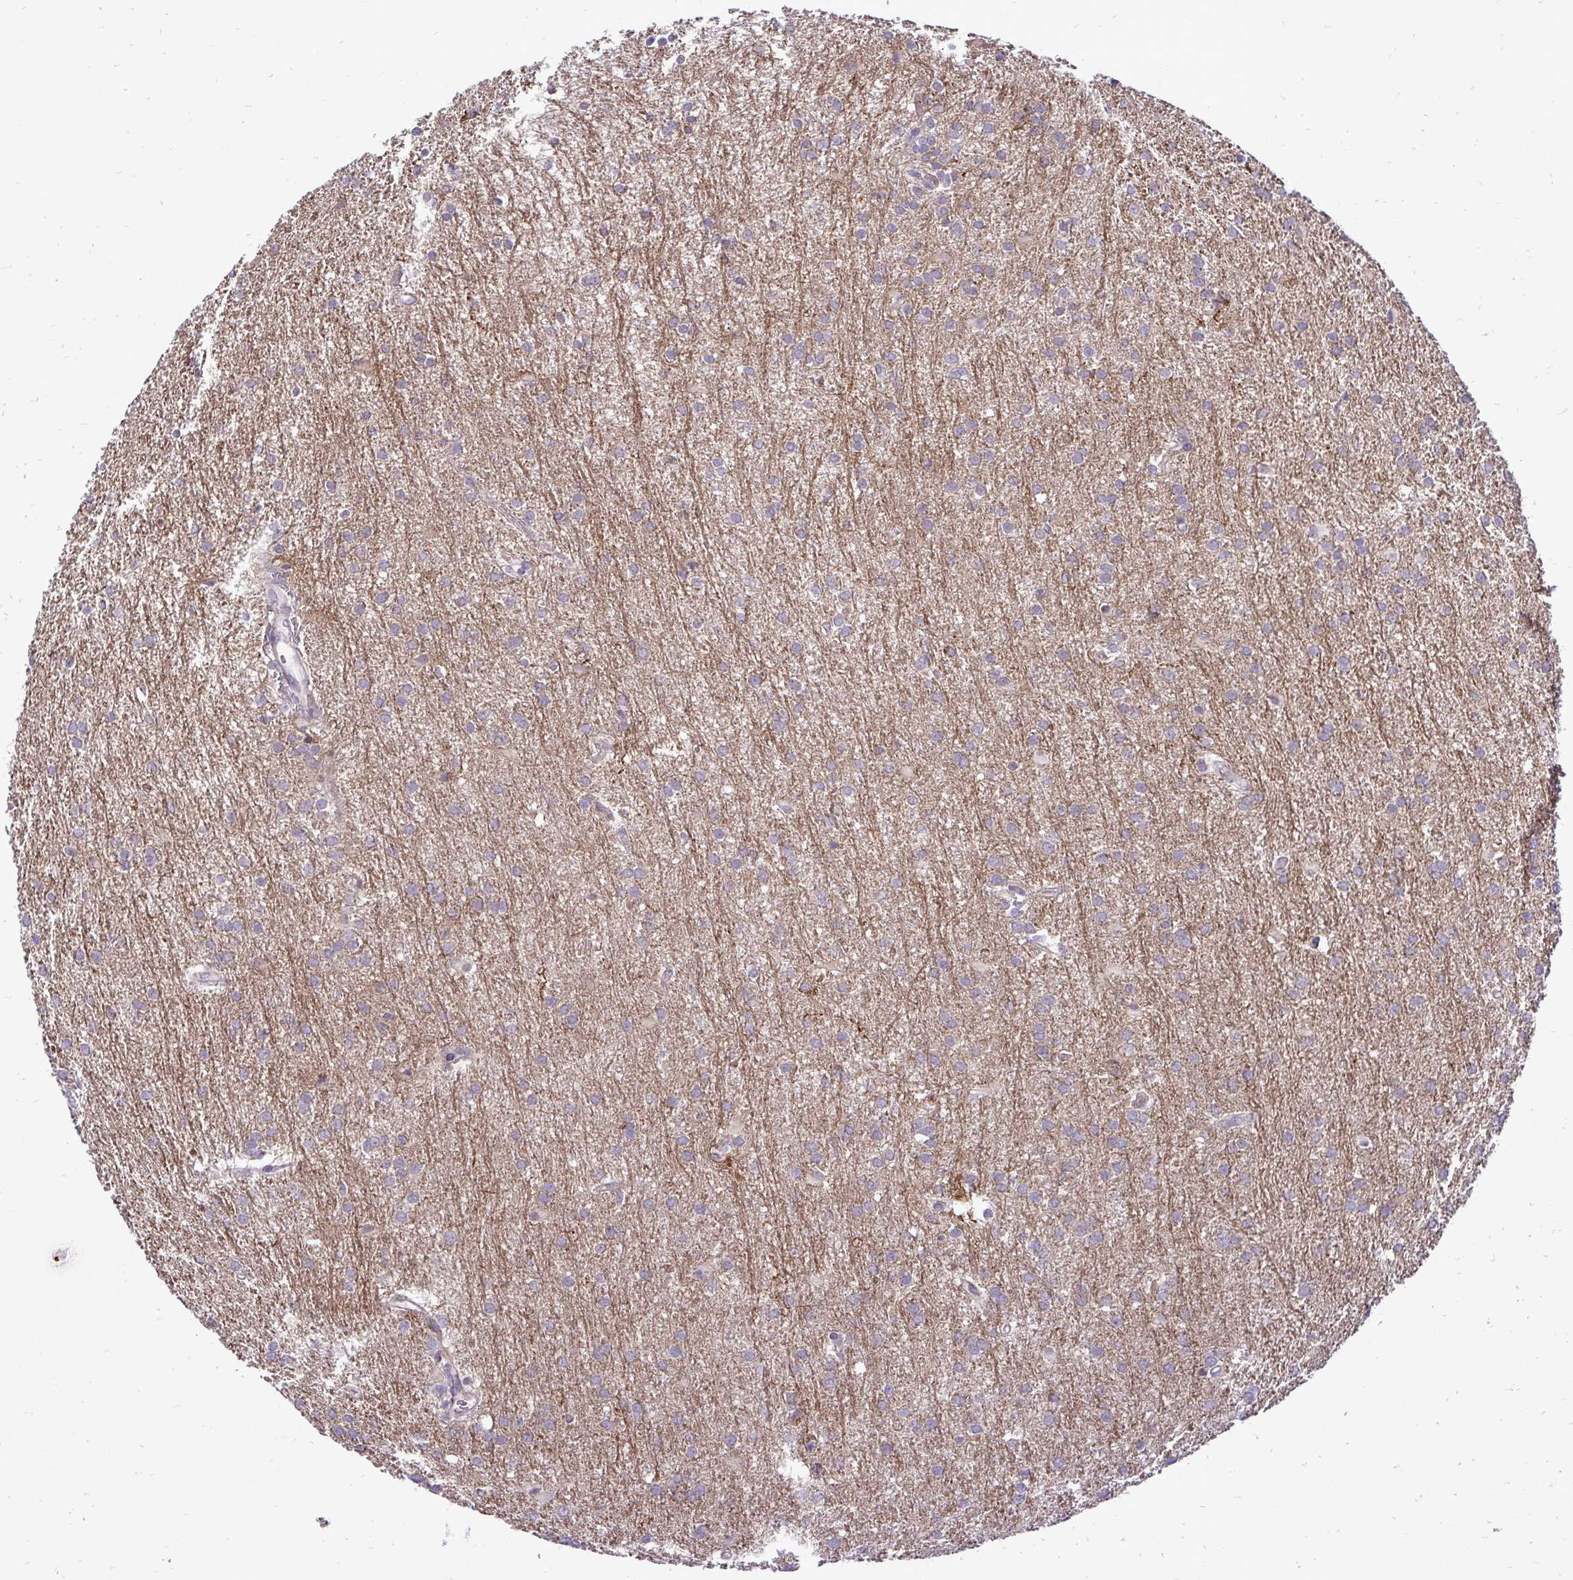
{"staining": {"intensity": "weak", "quantity": "25%-75%", "location": "cytoplasmic/membranous"}, "tissue": "glioma", "cell_type": "Tumor cells", "image_type": "cancer", "snomed": [{"axis": "morphology", "description": "Glioma, malignant, Low grade"}, {"axis": "topography", "description": "Brain"}], "caption": "A low amount of weak cytoplasmic/membranous expression is appreciated in about 25%-75% of tumor cells in glioma tissue. The protein is shown in brown color, while the nuclei are stained blue.", "gene": "SPTBN2", "patient": {"sex": "female", "age": 32}}